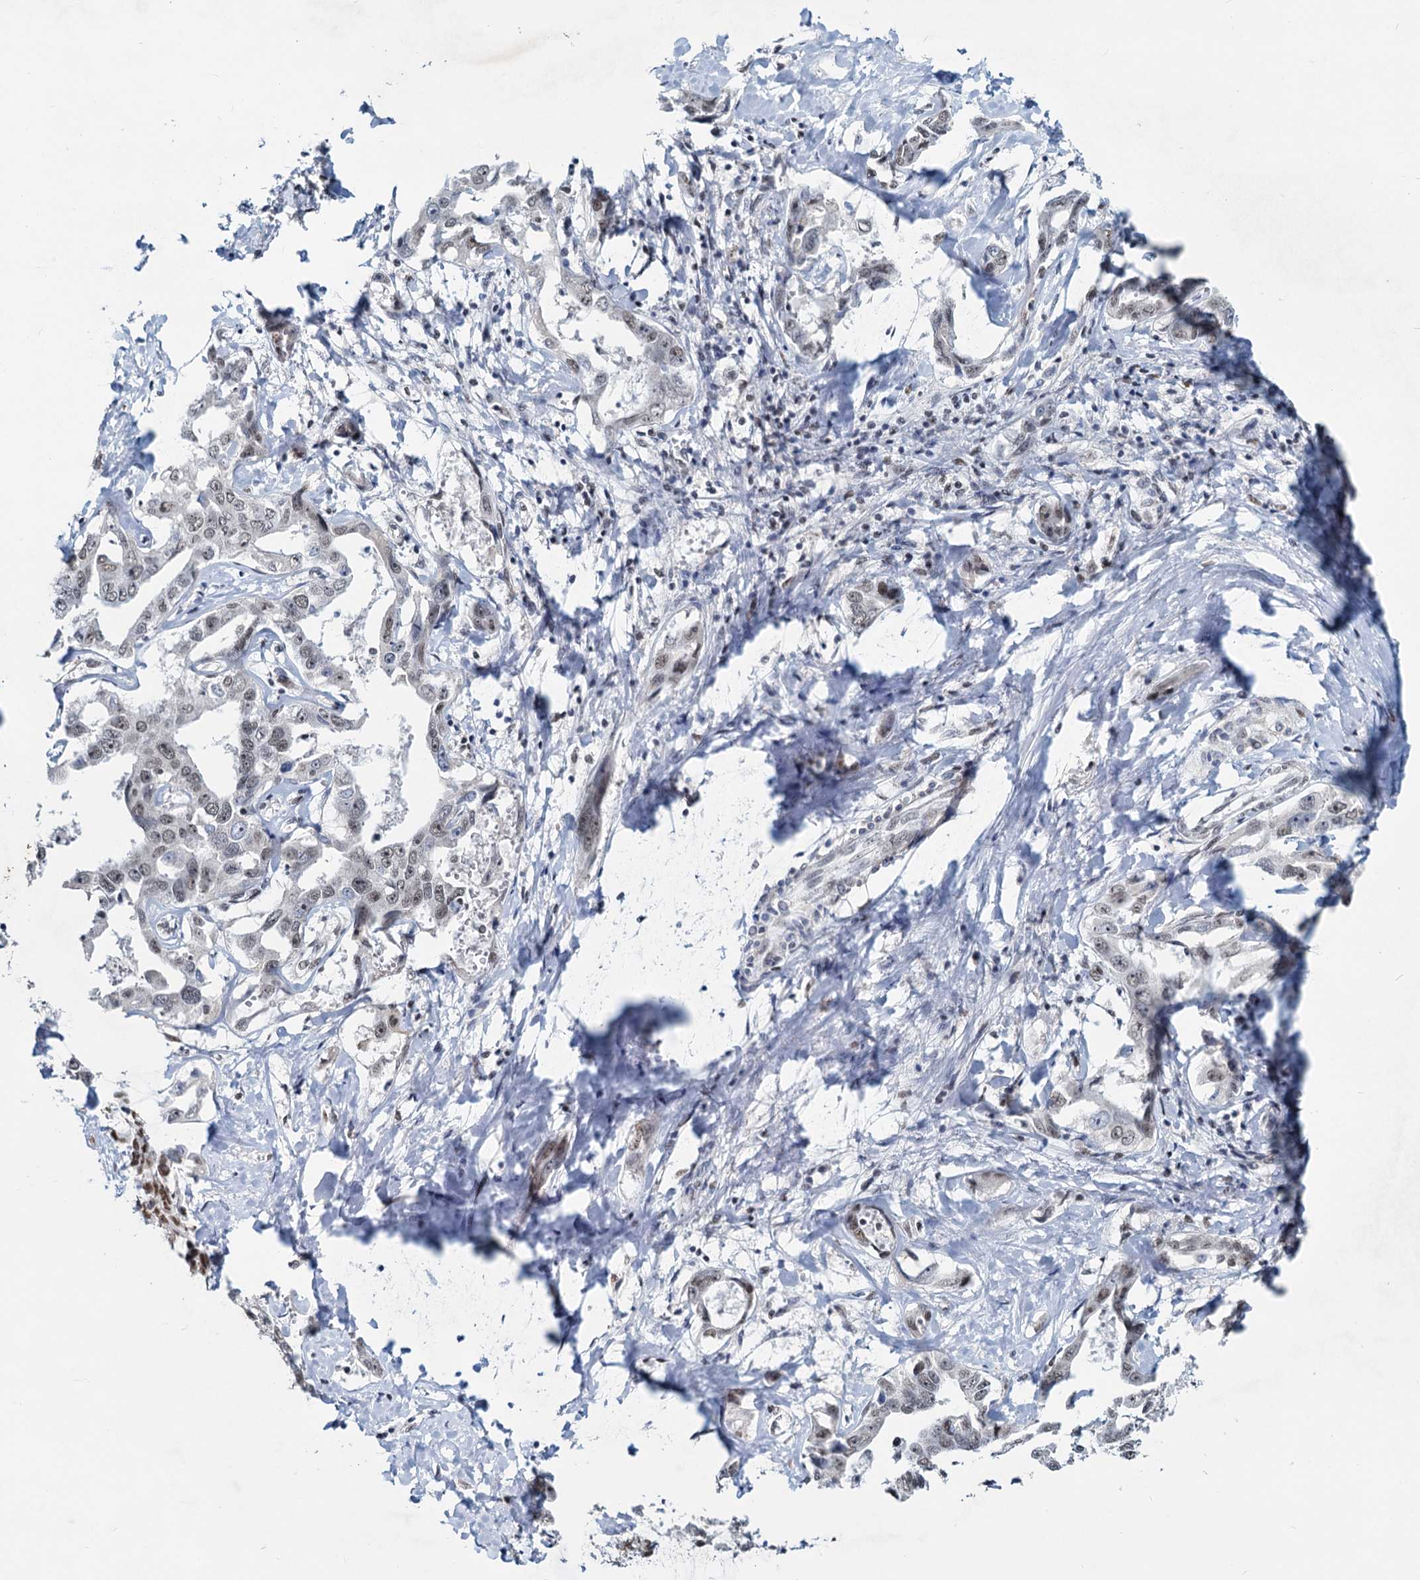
{"staining": {"intensity": "weak", "quantity": "25%-75%", "location": "nuclear"}, "tissue": "liver cancer", "cell_type": "Tumor cells", "image_type": "cancer", "snomed": [{"axis": "morphology", "description": "Cholangiocarcinoma"}, {"axis": "topography", "description": "Liver"}], "caption": "Immunohistochemistry image of neoplastic tissue: human liver cancer (cholangiocarcinoma) stained using immunohistochemistry (IHC) reveals low levels of weak protein expression localized specifically in the nuclear of tumor cells, appearing as a nuclear brown color.", "gene": "METTL14", "patient": {"sex": "male", "age": 59}}